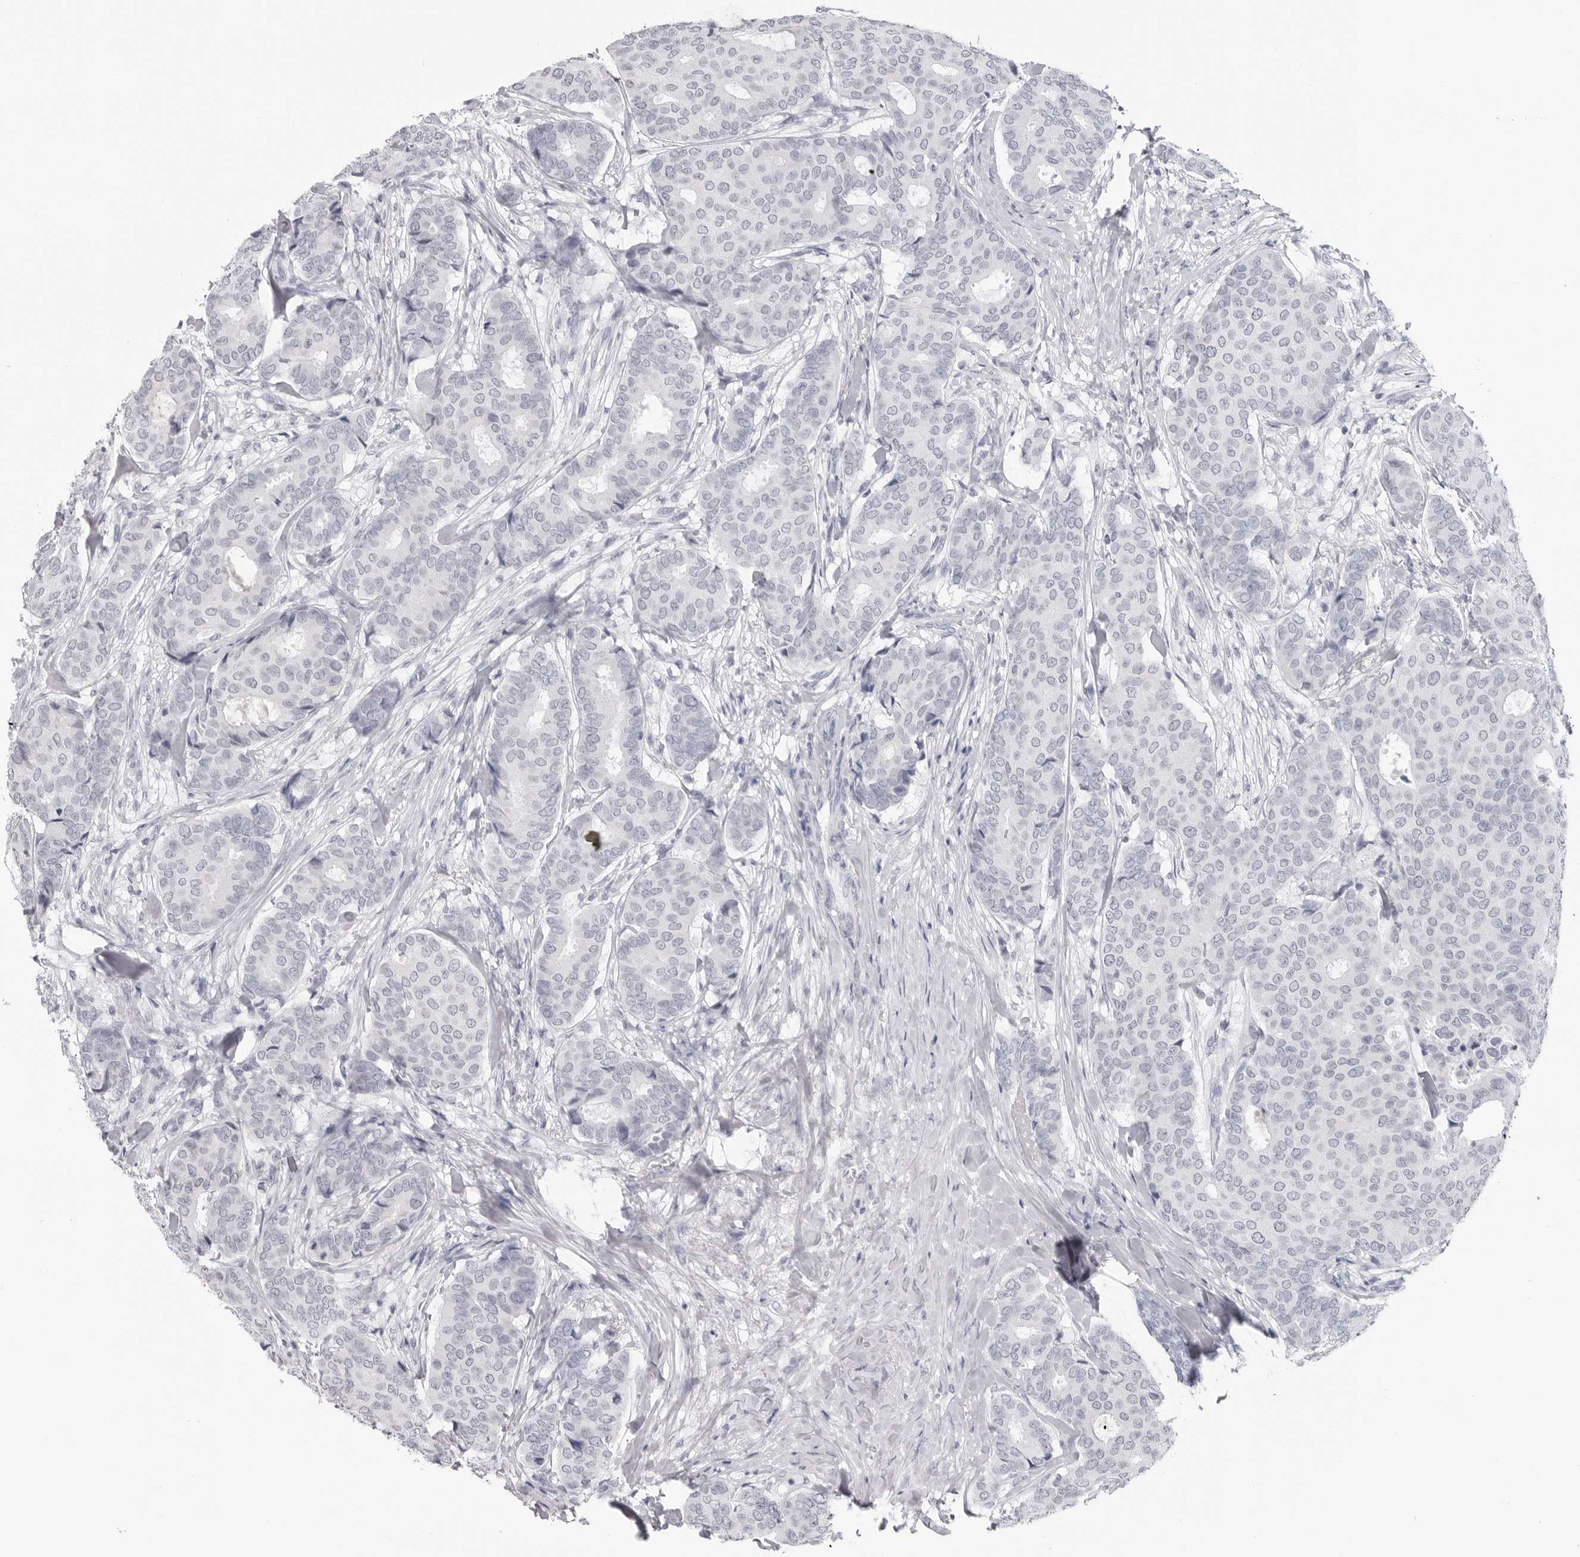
{"staining": {"intensity": "negative", "quantity": "none", "location": "none"}, "tissue": "breast cancer", "cell_type": "Tumor cells", "image_type": "cancer", "snomed": [{"axis": "morphology", "description": "Duct carcinoma"}, {"axis": "topography", "description": "Breast"}], "caption": "Tumor cells are negative for protein expression in human breast intraductal carcinoma. The staining is performed using DAB brown chromogen with nuclei counter-stained in using hematoxylin.", "gene": "PGA3", "patient": {"sex": "female", "age": 75}}